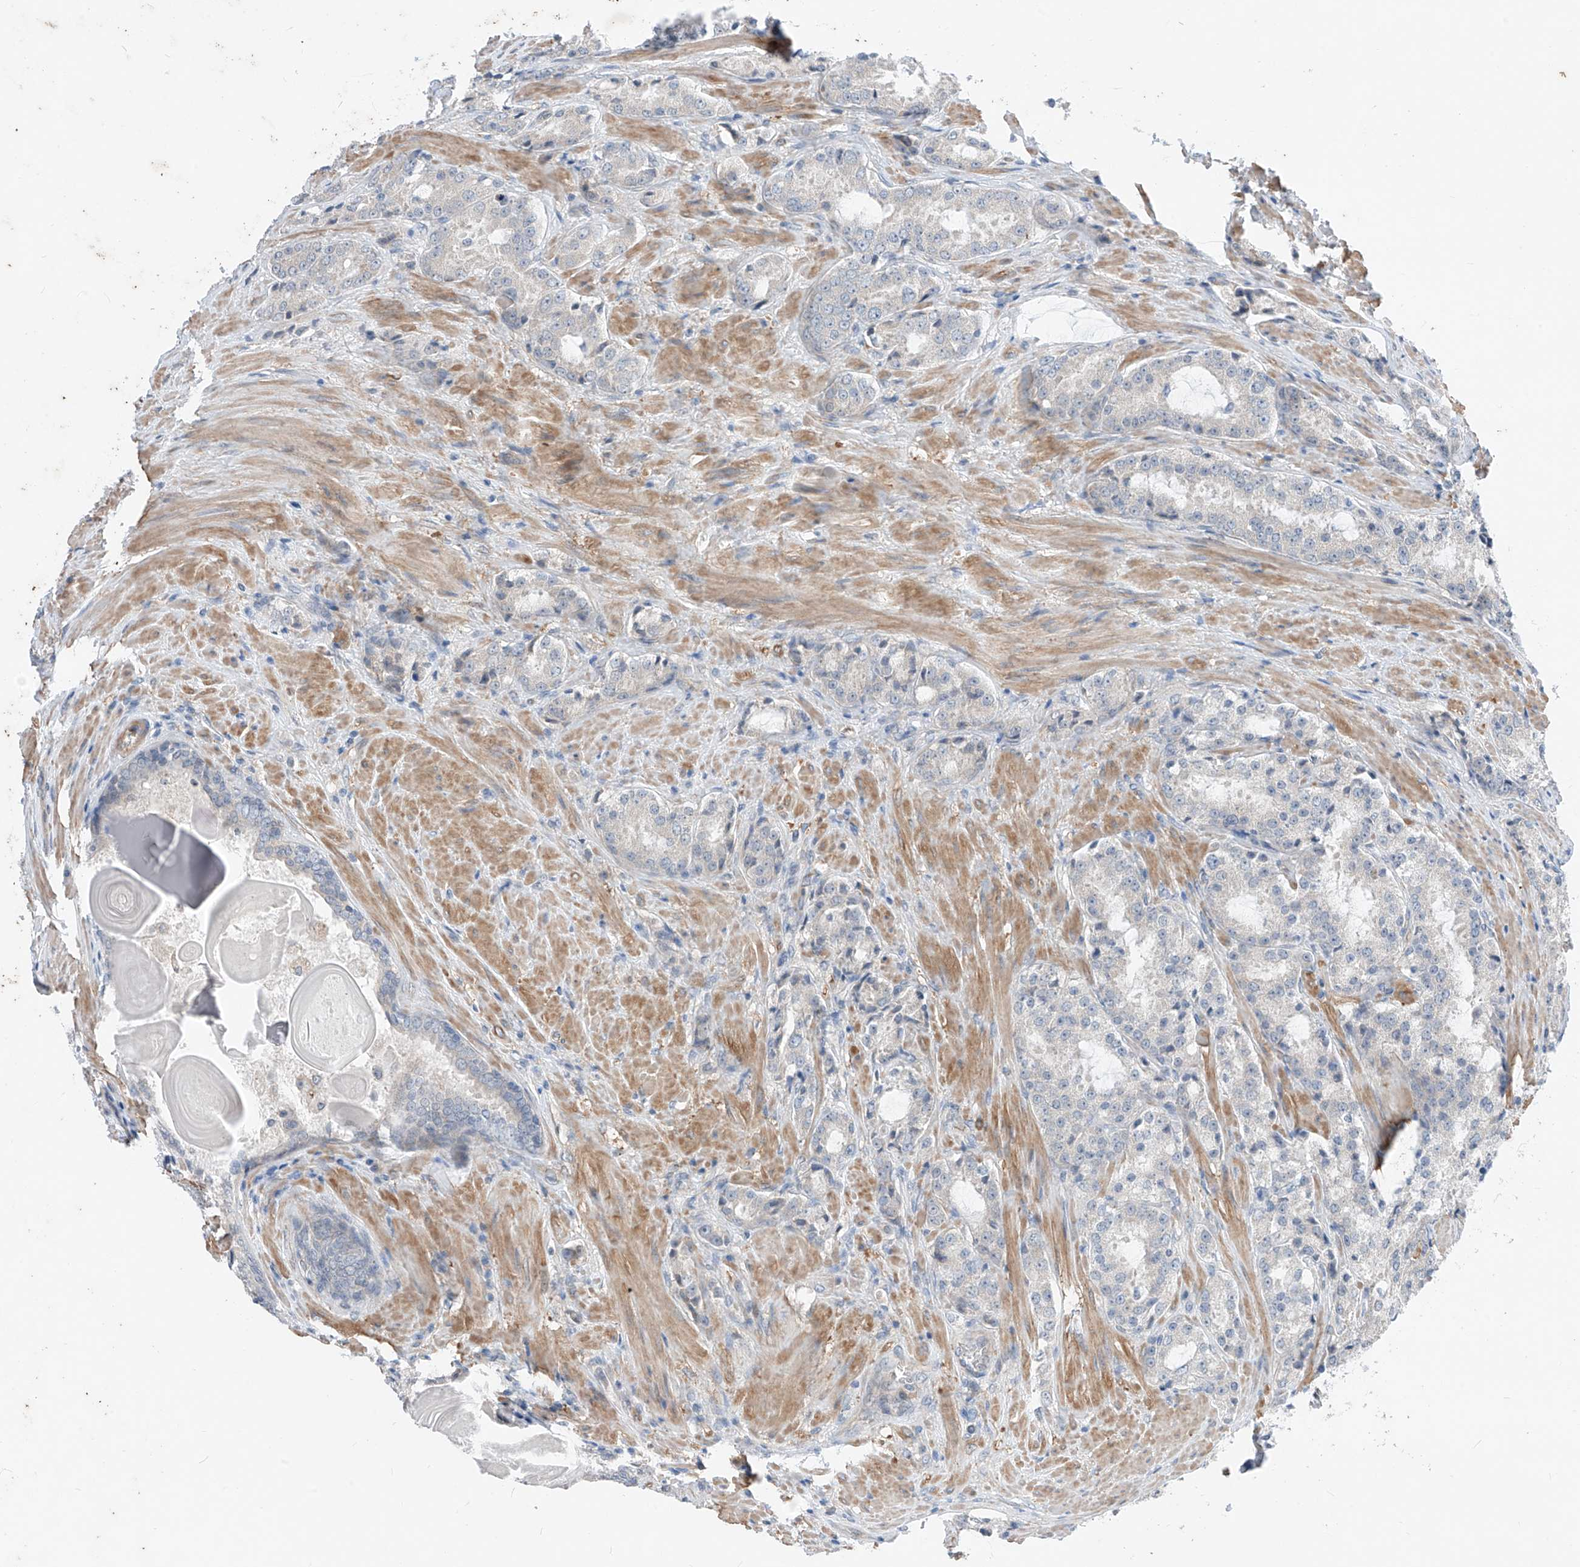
{"staining": {"intensity": "negative", "quantity": "none", "location": "none"}, "tissue": "prostate cancer", "cell_type": "Tumor cells", "image_type": "cancer", "snomed": [{"axis": "morphology", "description": "Adenocarcinoma, High grade"}, {"axis": "topography", "description": "Prostate"}], "caption": "There is no significant staining in tumor cells of prostate cancer (adenocarcinoma (high-grade)). (DAB immunohistochemistry (IHC) visualized using brightfield microscopy, high magnification).", "gene": "ABLIM2", "patient": {"sex": "male", "age": 66}}